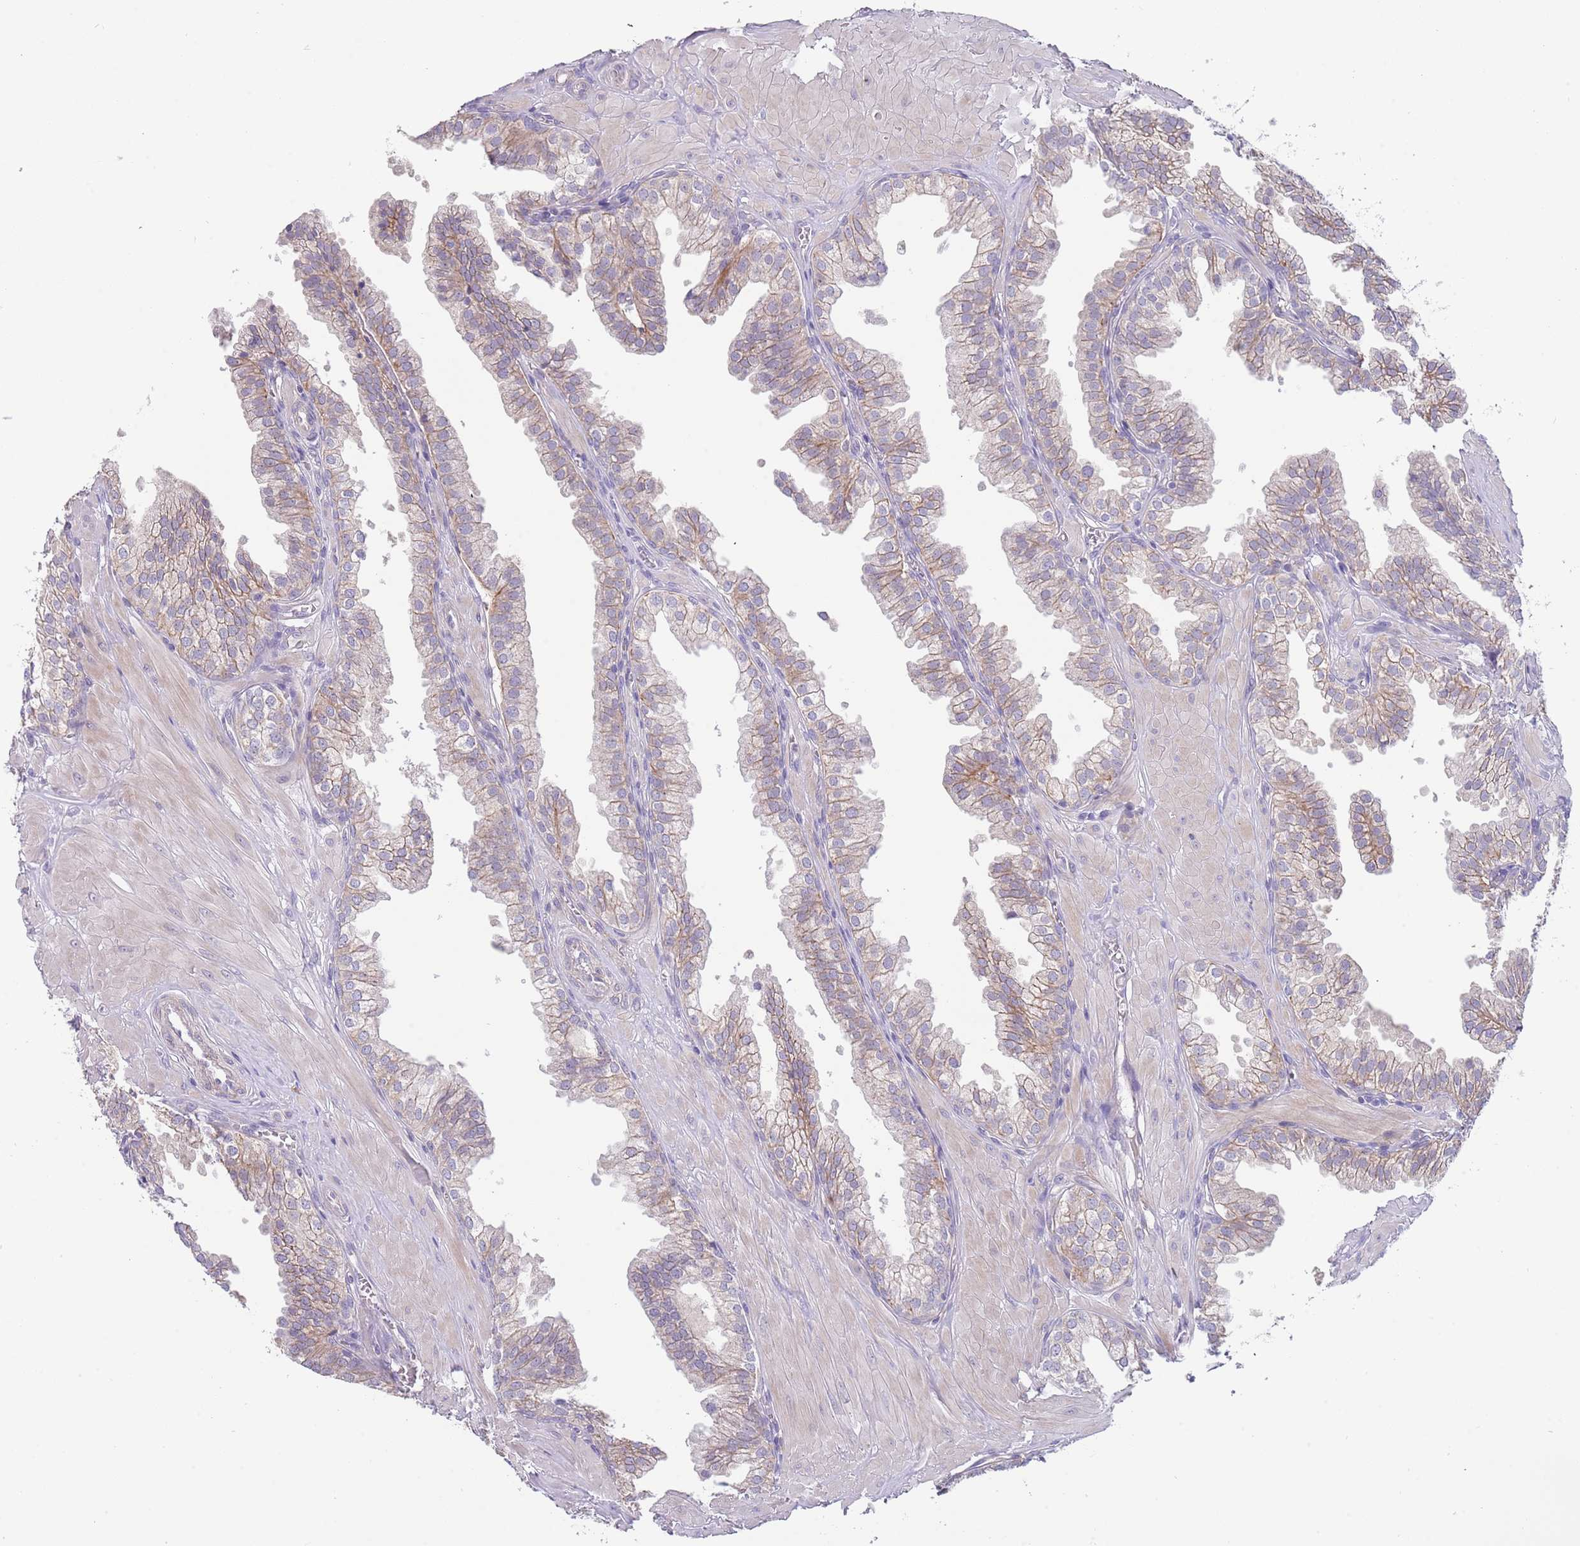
{"staining": {"intensity": "moderate", "quantity": "25%-75%", "location": "cytoplasmic/membranous"}, "tissue": "prostate", "cell_type": "Glandular cells", "image_type": "normal", "snomed": [{"axis": "morphology", "description": "Normal tissue, NOS"}, {"axis": "topography", "description": "Prostate"}, {"axis": "topography", "description": "Peripheral nerve tissue"}], "caption": "Immunohistochemical staining of normal human prostate shows moderate cytoplasmic/membranous protein staining in about 25%-75% of glandular cells. Nuclei are stained in blue.", "gene": "PIMREG", "patient": {"sex": "male", "age": 55}}